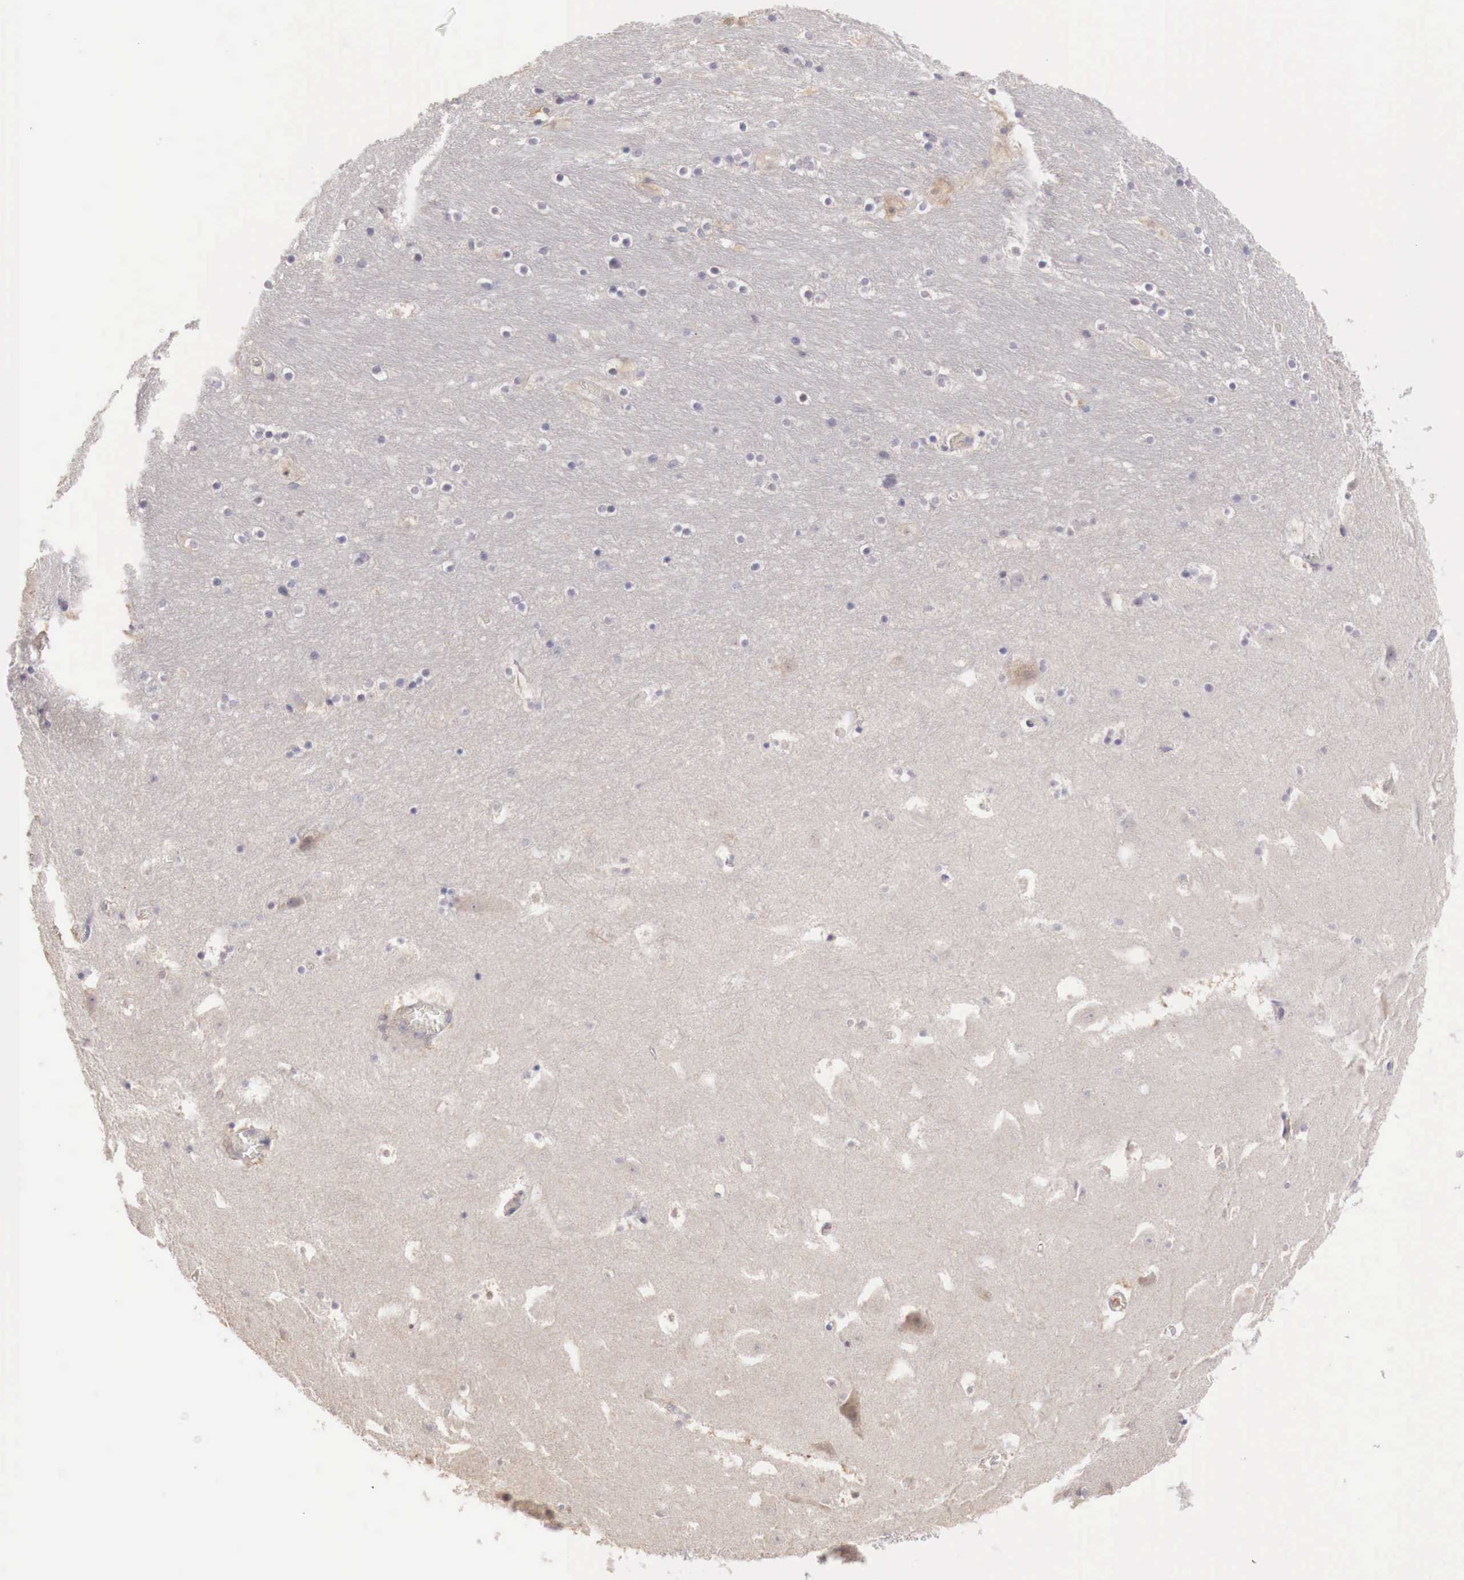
{"staining": {"intensity": "weak", "quantity": "25%-75%", "location": "cytoplasmic/membranous"}, "tissue": "hippocampus", "cell_type": "Neuronal cells", "image_type": "normal", "snomed": [{"axis": "morphology", "description": "Normal tissue, NOS"}, {"axis": "topography", "description": "Hippocampus"}], "caption": "Immunohistochemical staining of unremarkable human hippocampus reveals 25%-75% levels of weak cytoplasmic/membranous protein expression in approximately 25%-75% of neuronal cells.", "gene": "TBC1D9", "patient": {"sex": "male", "age": 45}}